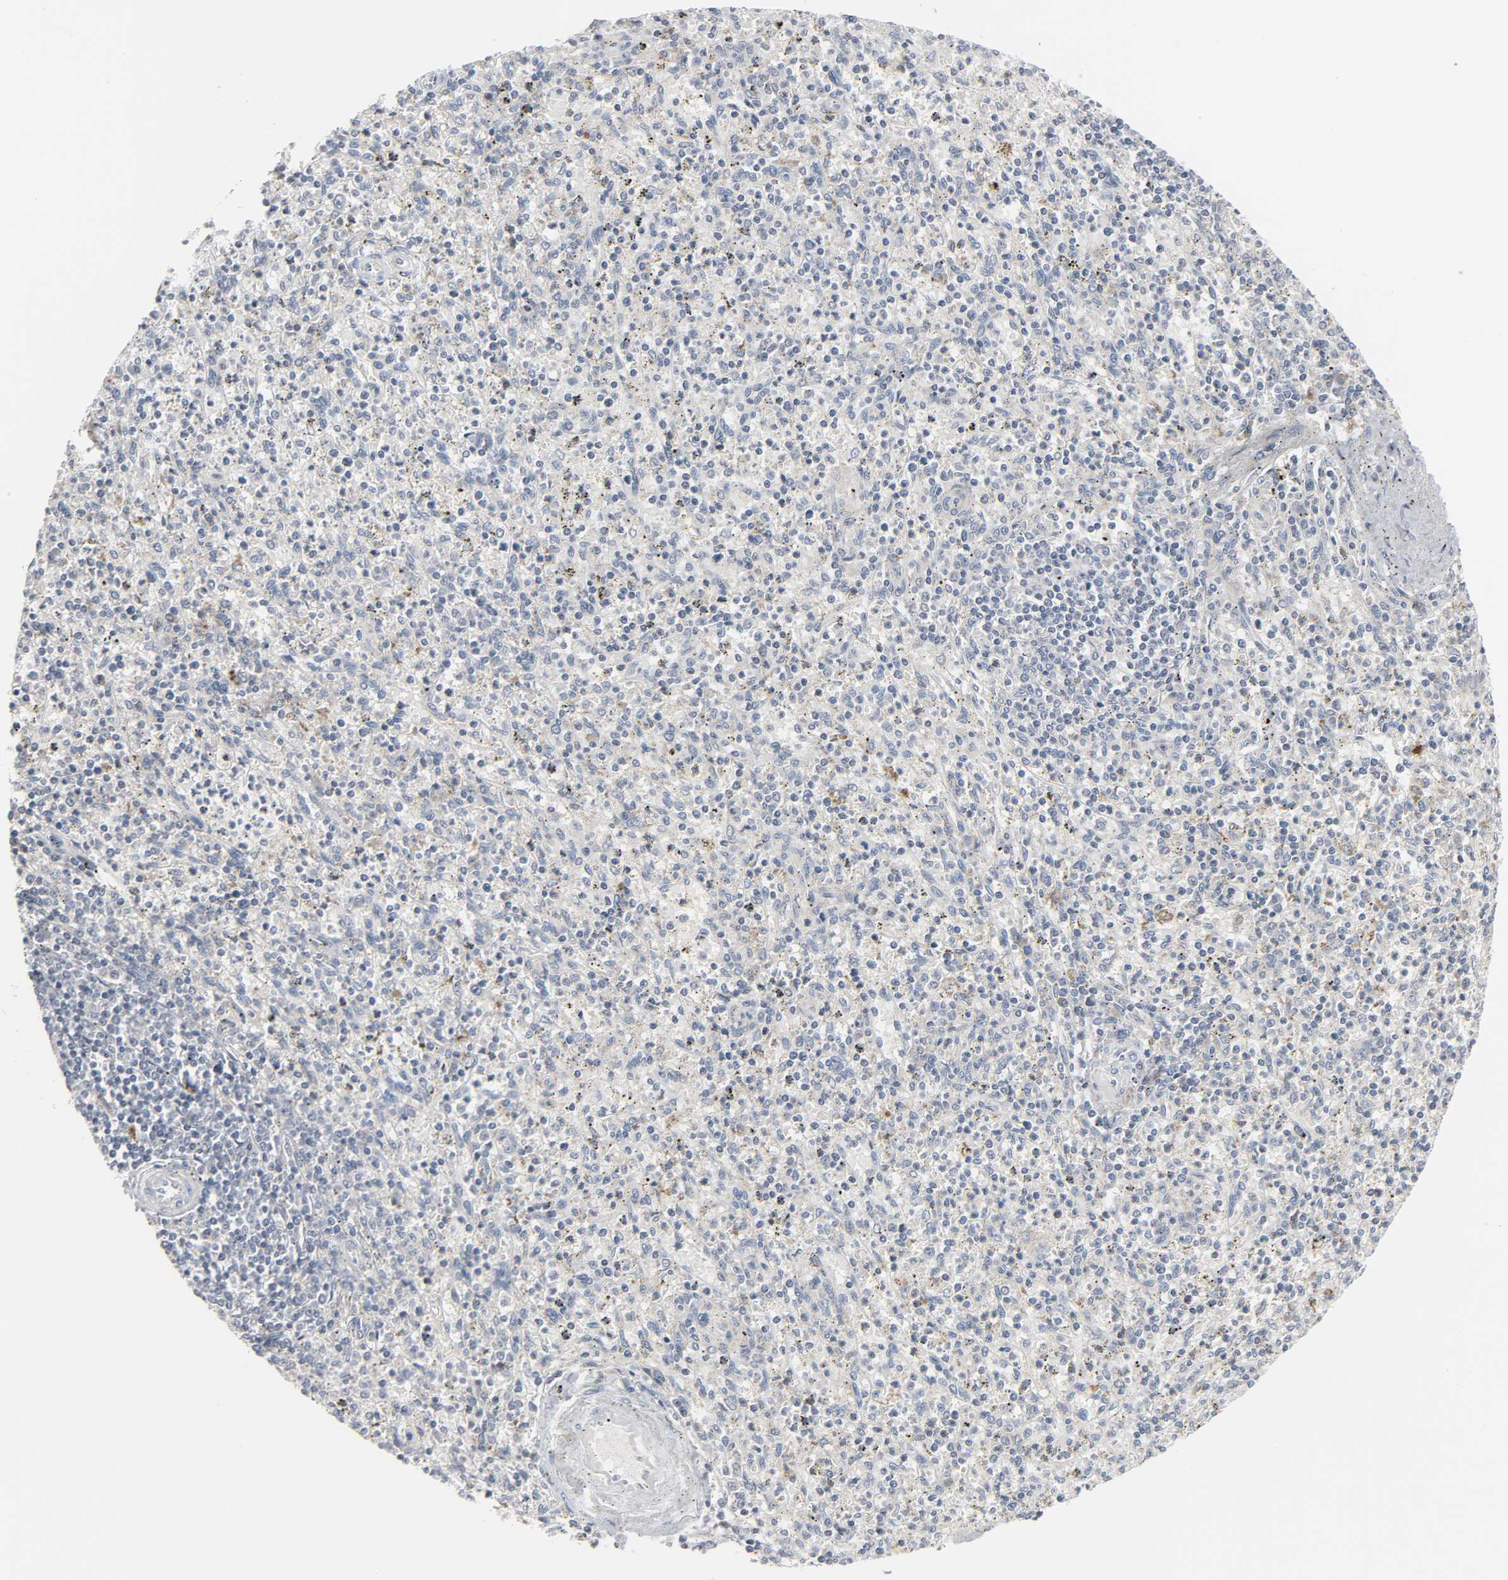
{"staining": {"intensity": "moderate", "quantity": ">75%", "location": "cytoplasmic/membranous"}, "tissue": "spleen", "cell_type": "Cells in red pulp", "image_type": "normal", "snomed": [{"axis": "morphology", "description": "Normal tissue, NOS"}, {"axis": "topography", "description": "Spleen"}], "caption": "Immunohistochemistry (IHC) micrograph of unremarkable spleen: spleen stained using IHC exhibits medium levels of moderate protein expression localized specifically in the cytoplasmic/membranous of cells in red pulp, appearing as a cytoplasmic/membranous brown color.", "gene": "CLIP1", "patient": {"sex": "male", "age": 72}}